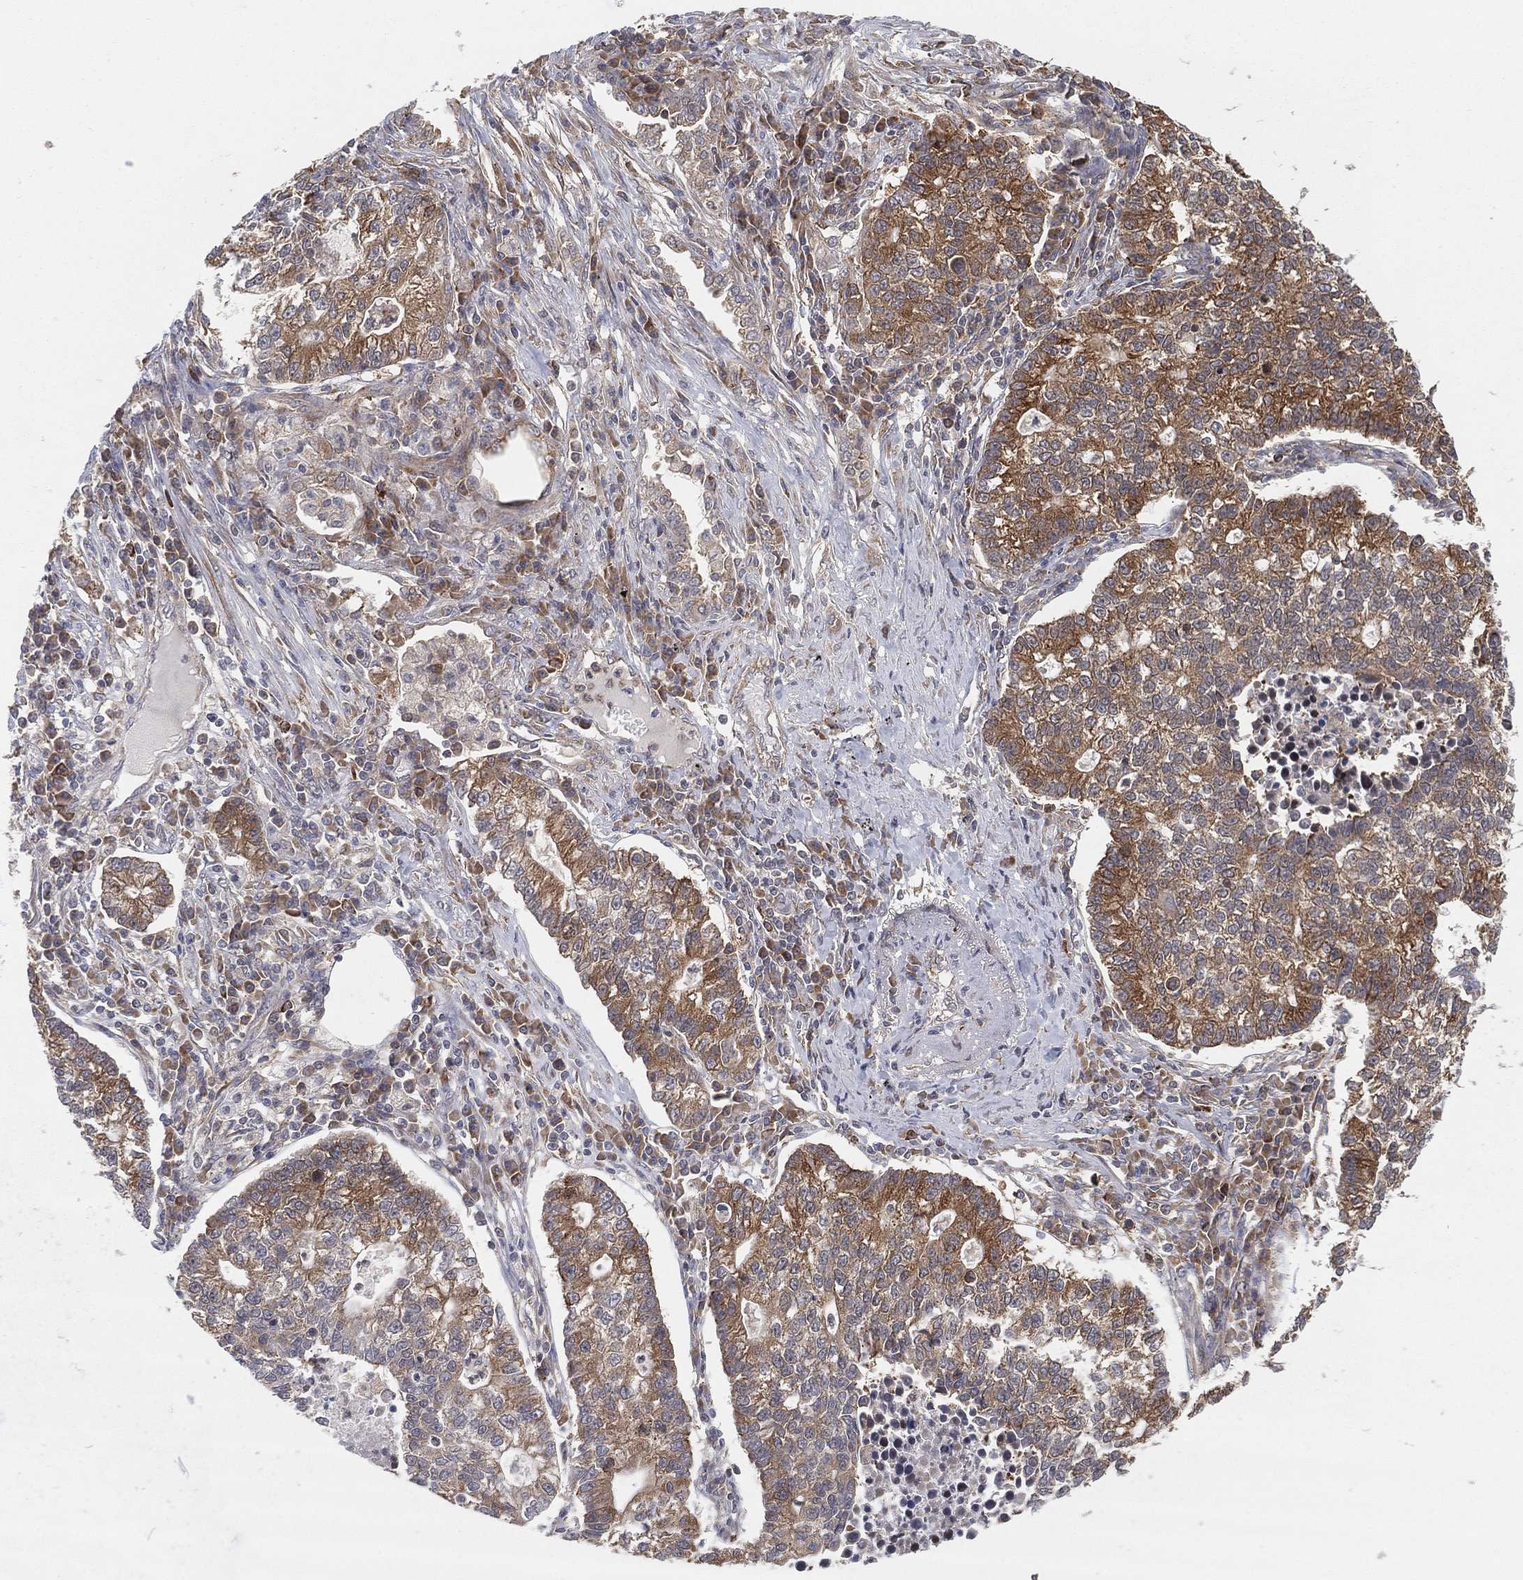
{"staining": {"intensity": "moderate", "quantity": "25%-75%", "location": "cytoplasmic/membranous"}, "tissue": "lung cancer", "cell_type": "Tumor cells", "image_type": "cancer", "snomed": [{"axis": "morphology", "description": "Adenocarcinoma, NOS"}, {"axis": "topography", "description": "Lung"}], "caption": "Brown immunohistochemical staining in human lung cancer exhibits moderate cytoplasmic/membranous positivity in about 25%-75% of tumor cells.", "gene": "TMTC4", "patient": {"sex": "male", "age": 57}}